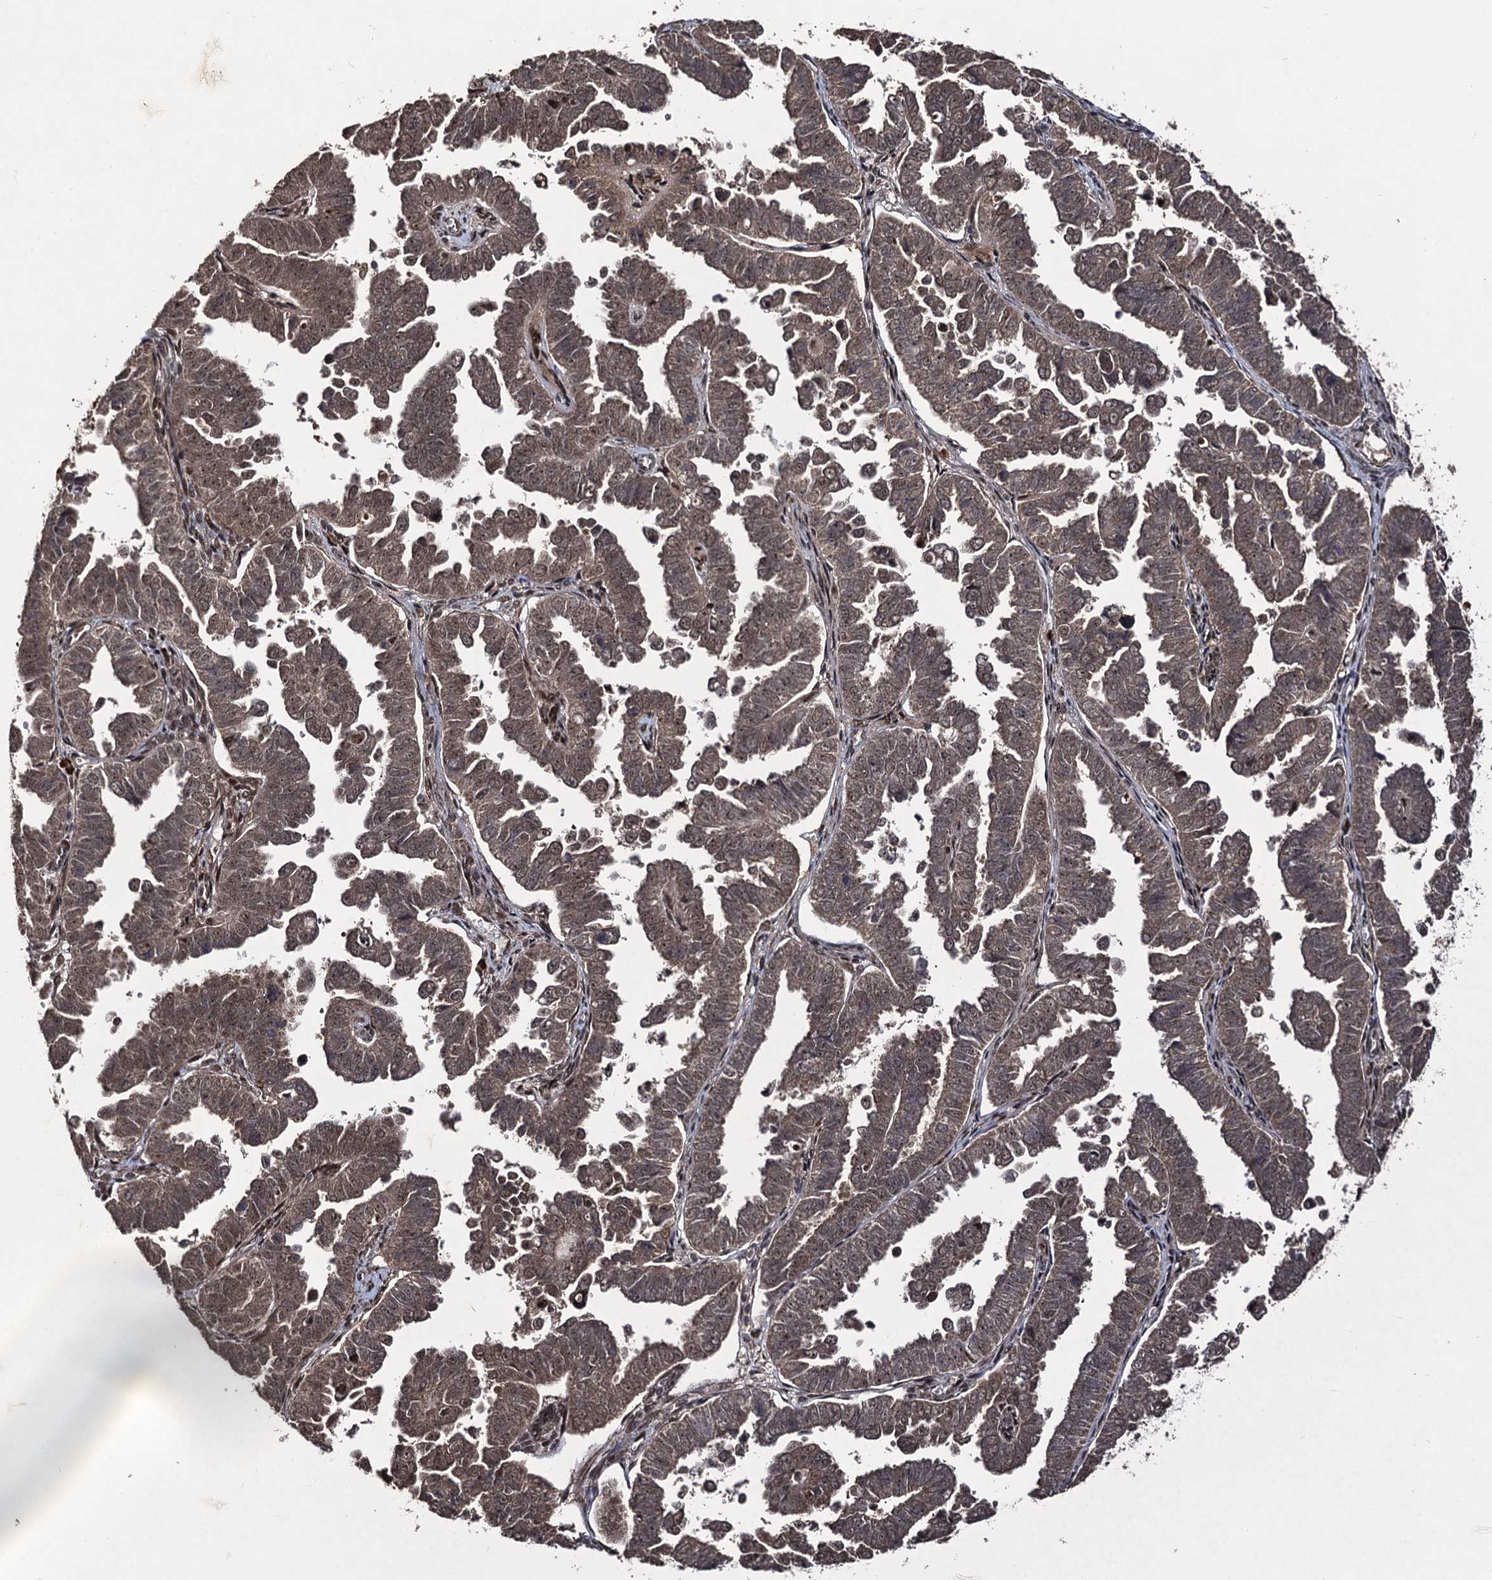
{"staining": {"intensity": "moderate", "quantity": ">75%", "location": "cytoplasmic/membranous,nuclear"}, "tissue": "endometrial cancer", "cell_type": "Tumor cells", "image_type": "cancer", "snomed": [{"axis": "morphology", "description": "Adenocarcinoma, NOS"}, {"axis": "topography", "description": "Endometrium"}], "caption": "Protein expression analysis of human endometrial adenocarcinoma reveals moderate cytoplasmic/membranous and nuclear expression in approximately >75% of tumor cells.", "gene": "SFSWAP", "patient": {"sex": "female", "age": 75}}